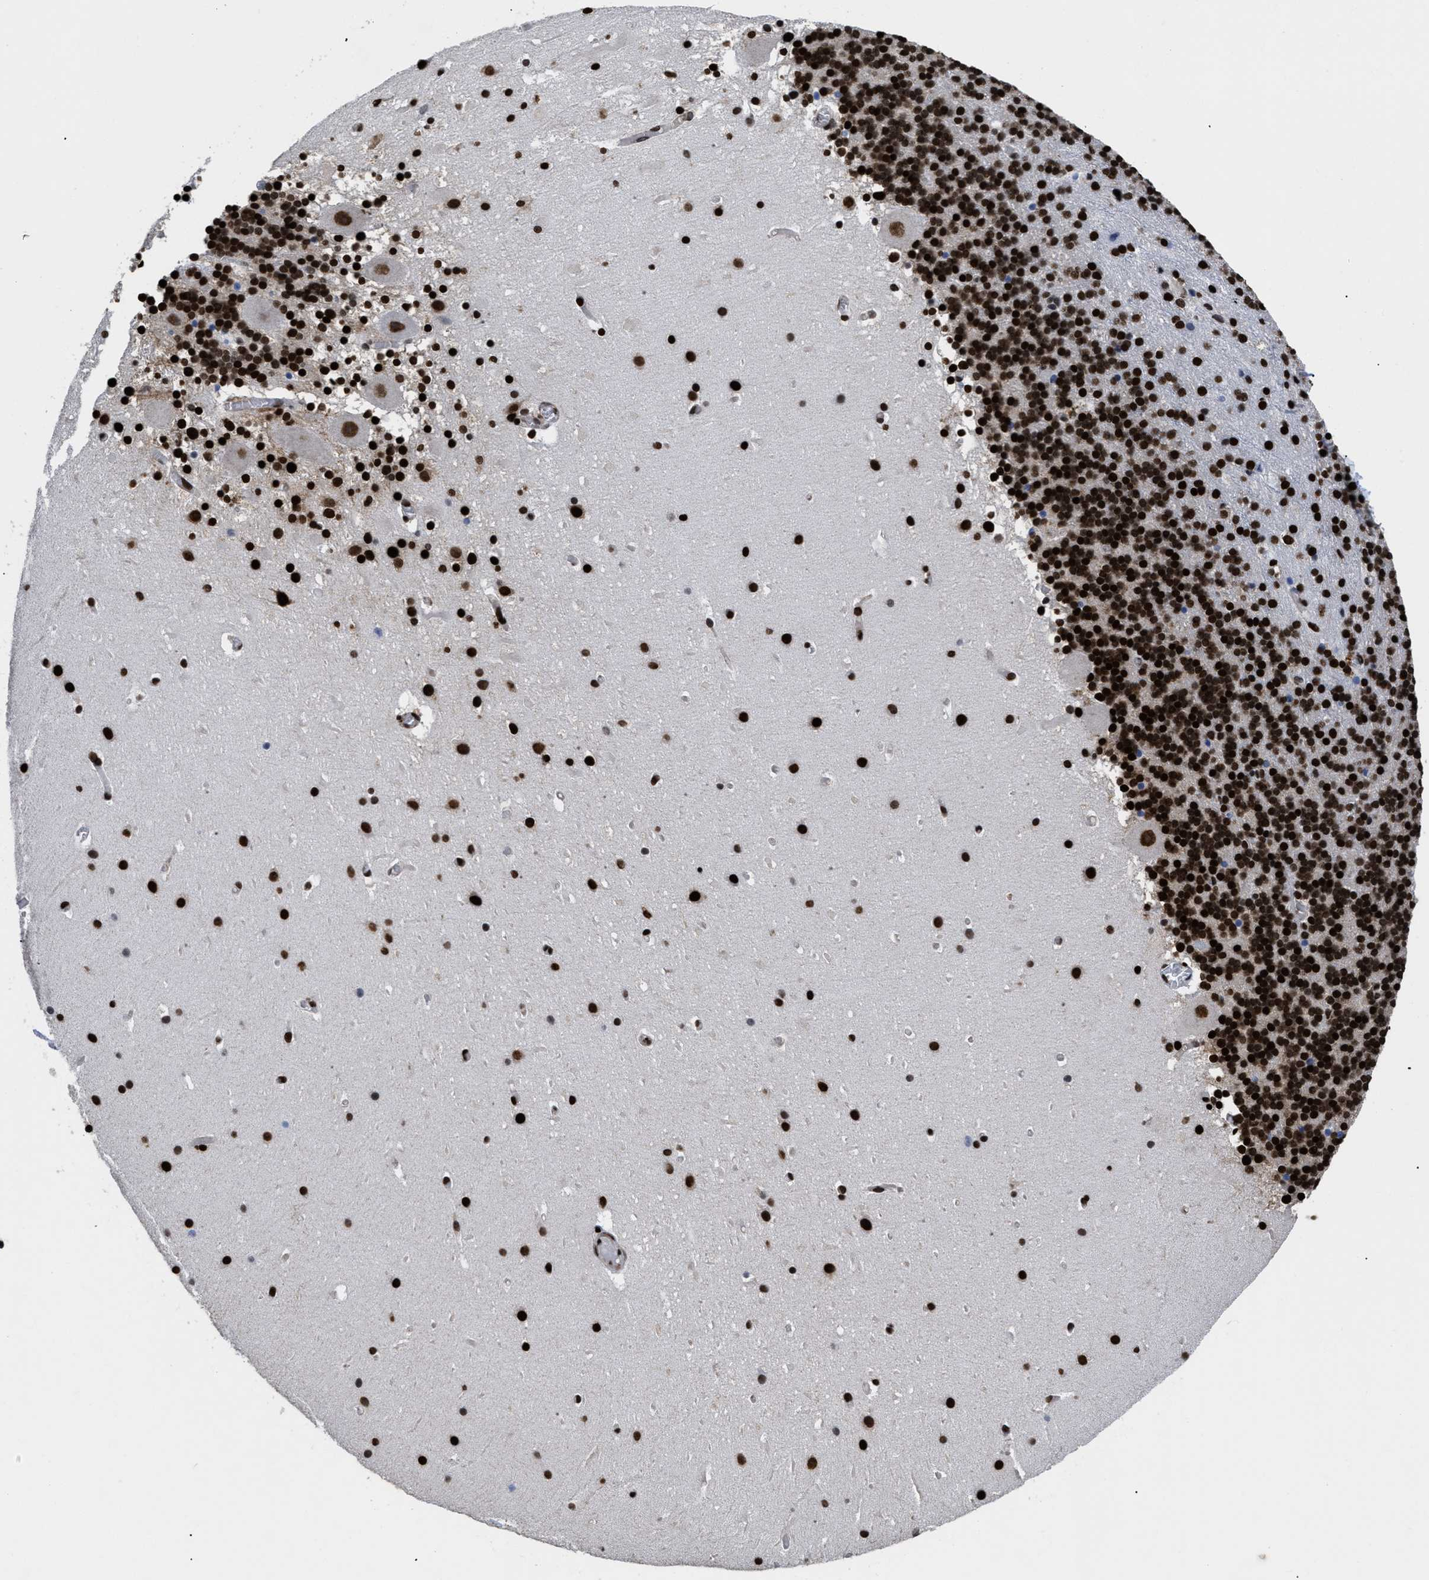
{"staining": {"intensity": "strong", "quantity": ">75%", "location": "nuclear"}, "tissue": "cerebellum", "cell_type": "Cells in granular layer", "image_type": "normal", "snomed": [{"axis": "morphology", "description": "Normal tissue, NOS"}, {"axis": "topography", "description": "Cerebellum"}], "caption": "Protein analysis of benign cerebellum shows strong nuclear expression in approximately >75% of cells in granular layer. (Stains: DAB (3,3'-diaminobenzidine) in brown, nuclei in blue, Microscopy: brightfield microscopy at high magnification).", "gene": "CALHM3", "patient": {"sex": "male", "age": 45}}